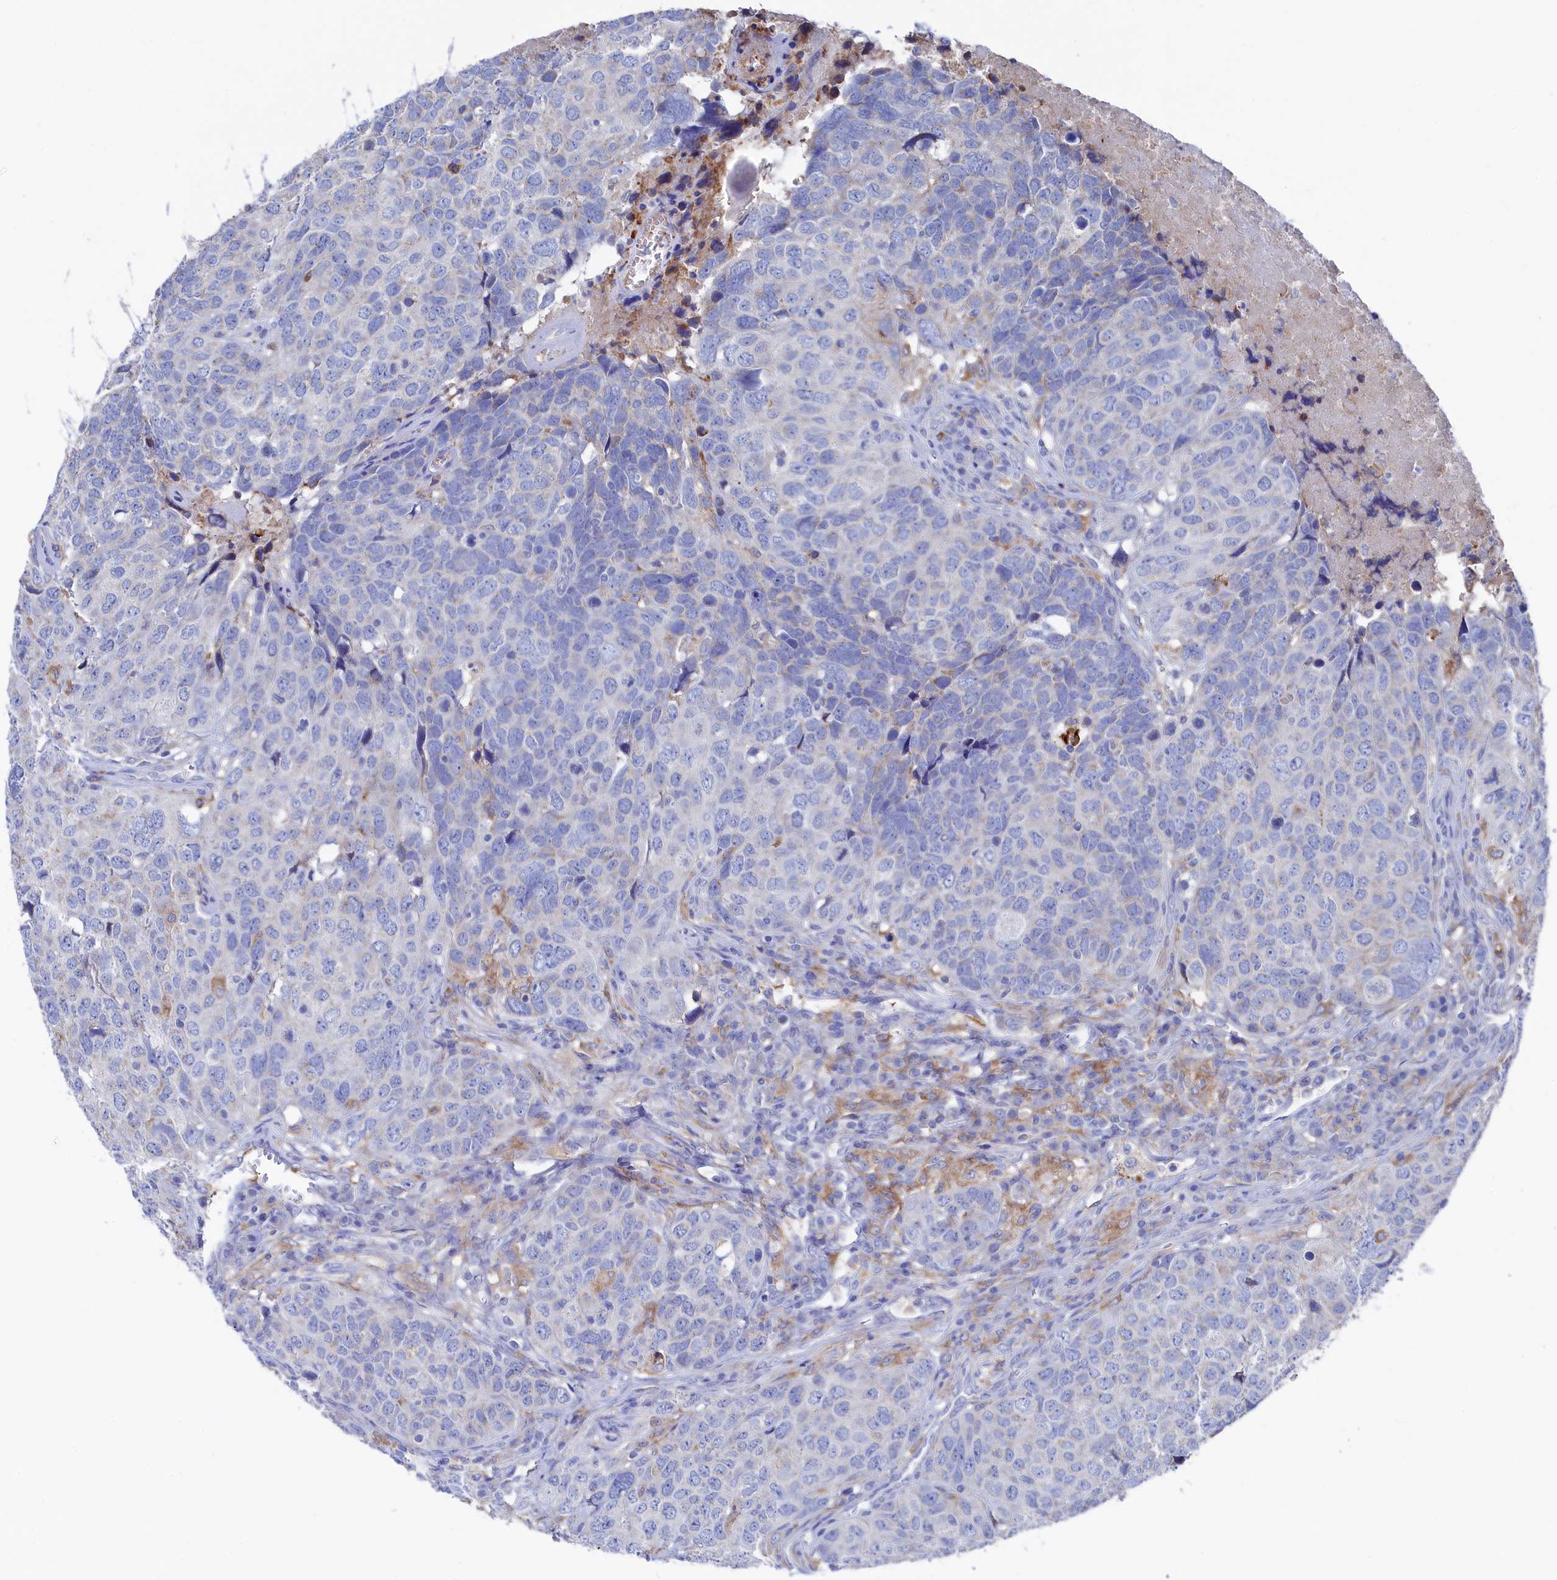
{"staining": {"intensity": "weak", "quantity": "<25%", "location": "cytoplasmic/membranous"}, "tissue": "head and neck cancer", "cell_type": "Tumor cells", "image_type": "cancer", "snomed": [{"axis": "morphology", "description": "Squamous cell carcinoma, NOS"}, {"axis": "topography", "description": "Head-Neck"}], "caption": "Immunohistochemistry (IHC) of head and neck cancer demonstrates no staining in tumor cells.", "gene": "C12orf73", "patient": {"sex": "male", "age": 66}}